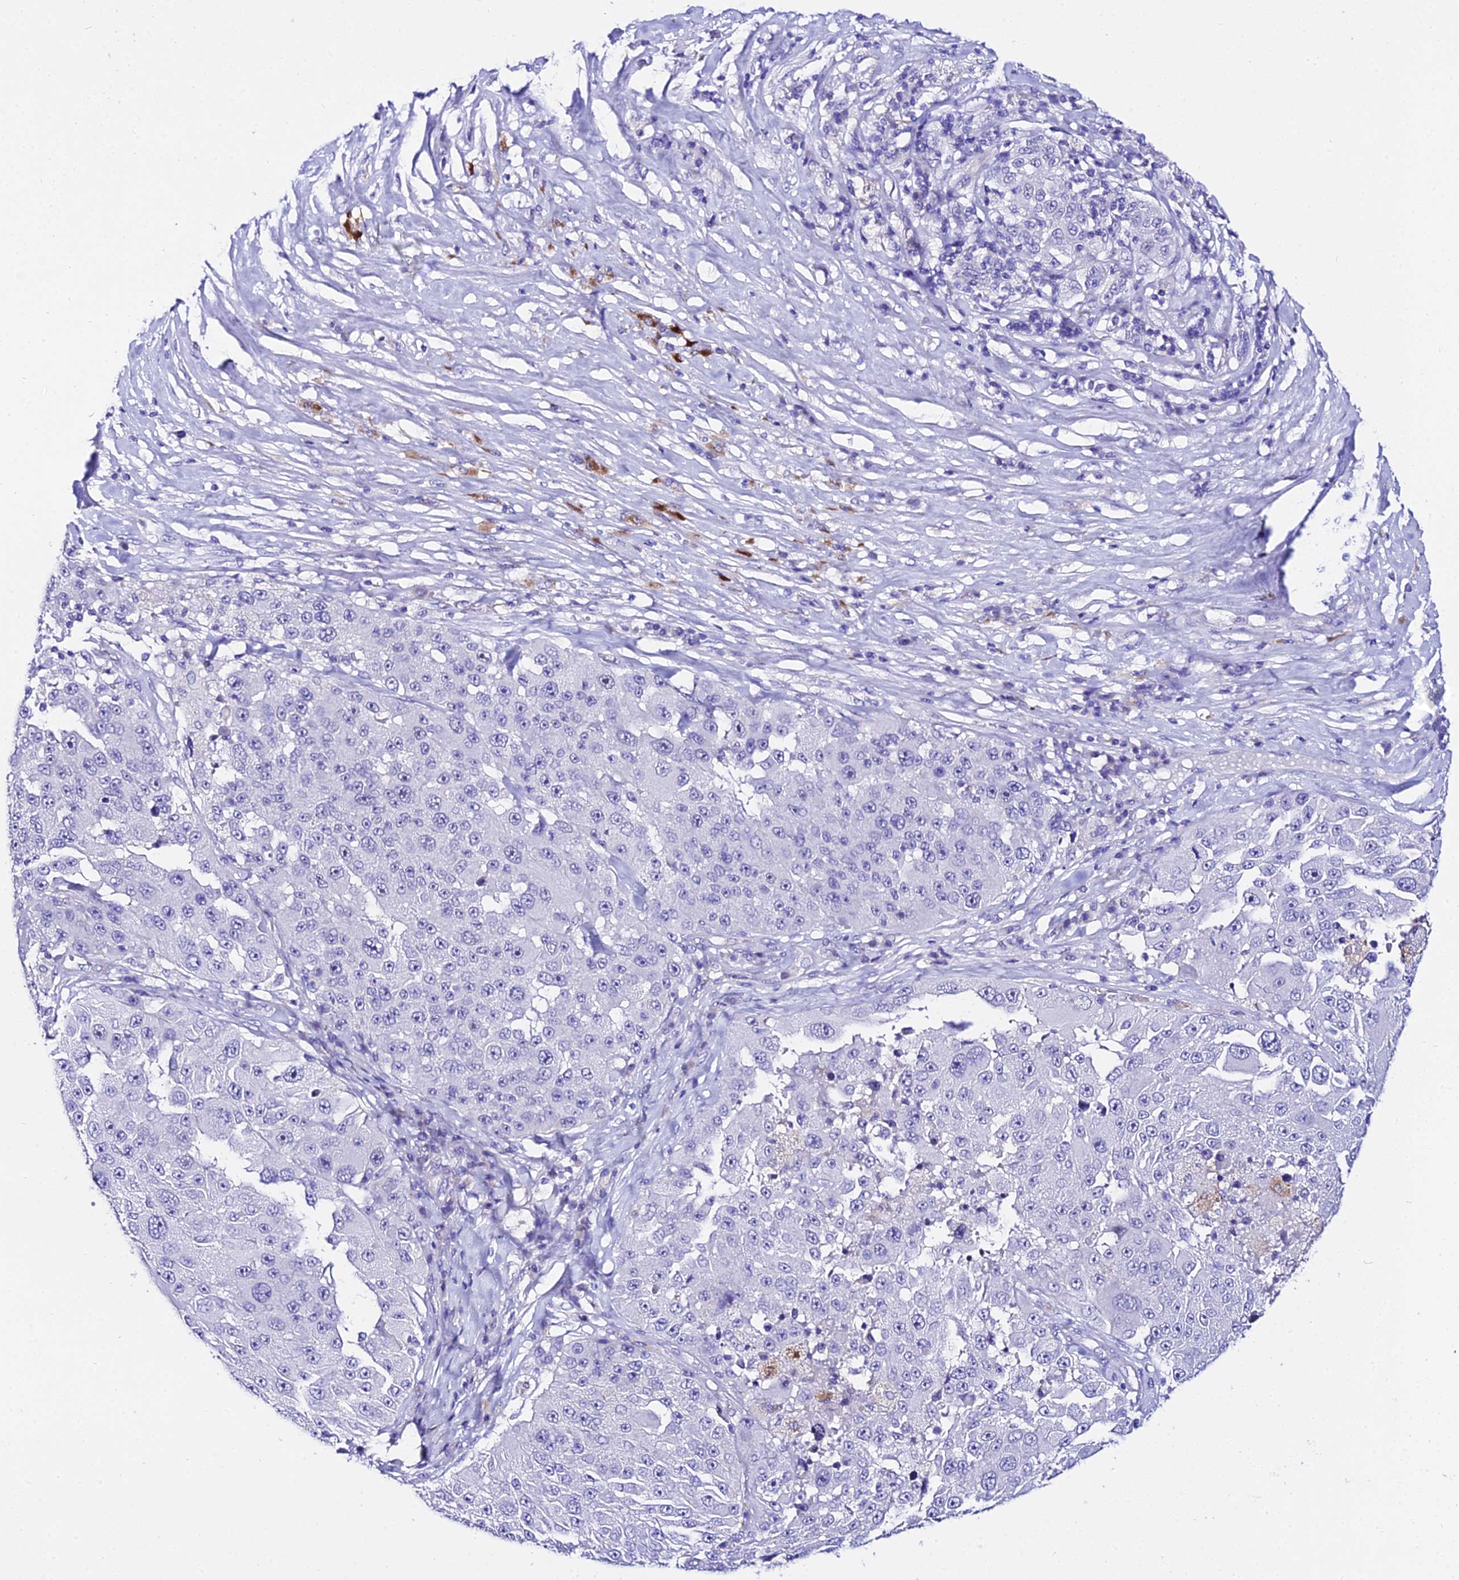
{"staining": {"intensity": "negative", "quantity": "none", "location": "none"}, "tissue": "melanoma", "cell_type": "Tumor cells", "image_type": "cancer", "snomed": [{"axis": "morphology", "description": "Malignant melanoma, Metastatic site"}, {"axis": "topography", "description": "Lymph node"}], "caption": "Photomicrograph shows no protein staining in tumor cells of malignant melanoma (metastatic site) tissue. (Brightfield microscopy of DAB IHC at high magnification).", "gene": "DEFB106A", "patient": {"sex": "male", "age": 62}}